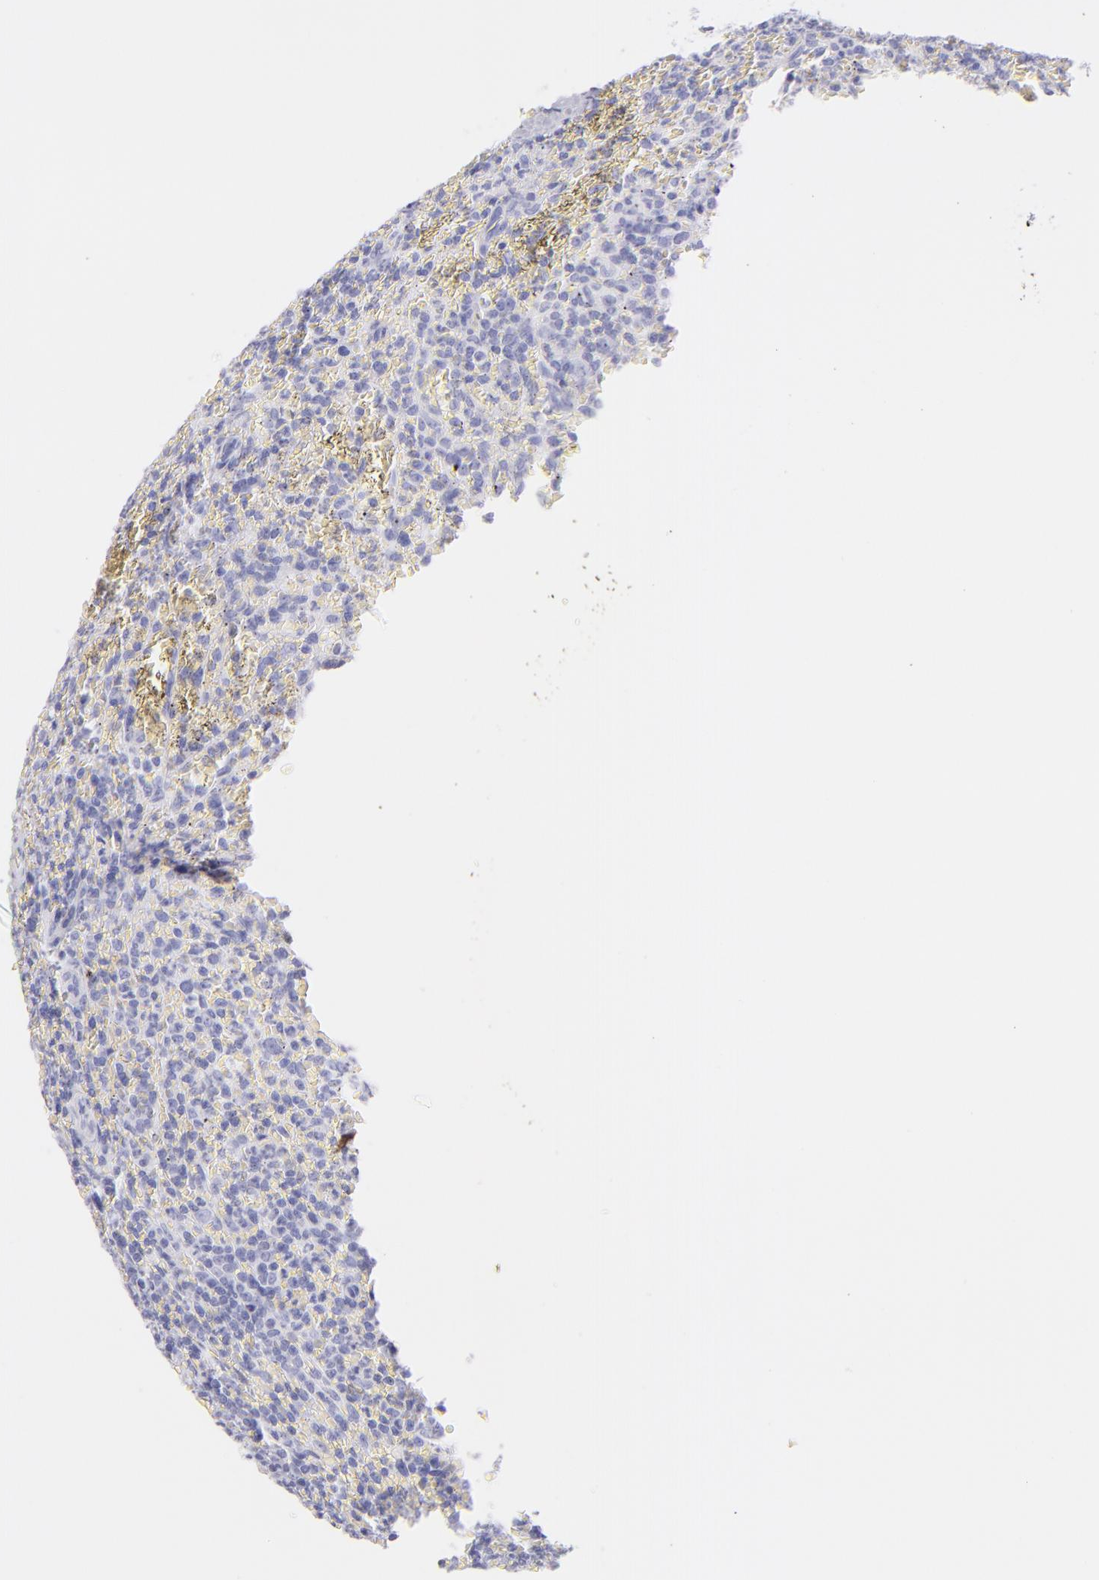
{"staining": {"intensity": "negative", "quantity": "none", "location": "none"}, "tissue": "lymphoma", "cell_type": "Tumor cells", "image_type": "cancer", "snomed": [{"axis": "morphology", "description": "Malignant lymphoma, non-Hodgkin's type, Low grade"}, {"axis": "topography", "description": "Spleen"}], "caption": "Immunohistochemical staining of low-grade malignant lymphoma, non-Hodgkin's type shows no significant positivity in tumor cells.", "gene": "SDC1", "patient": {"sex": "female", "age": 64}}